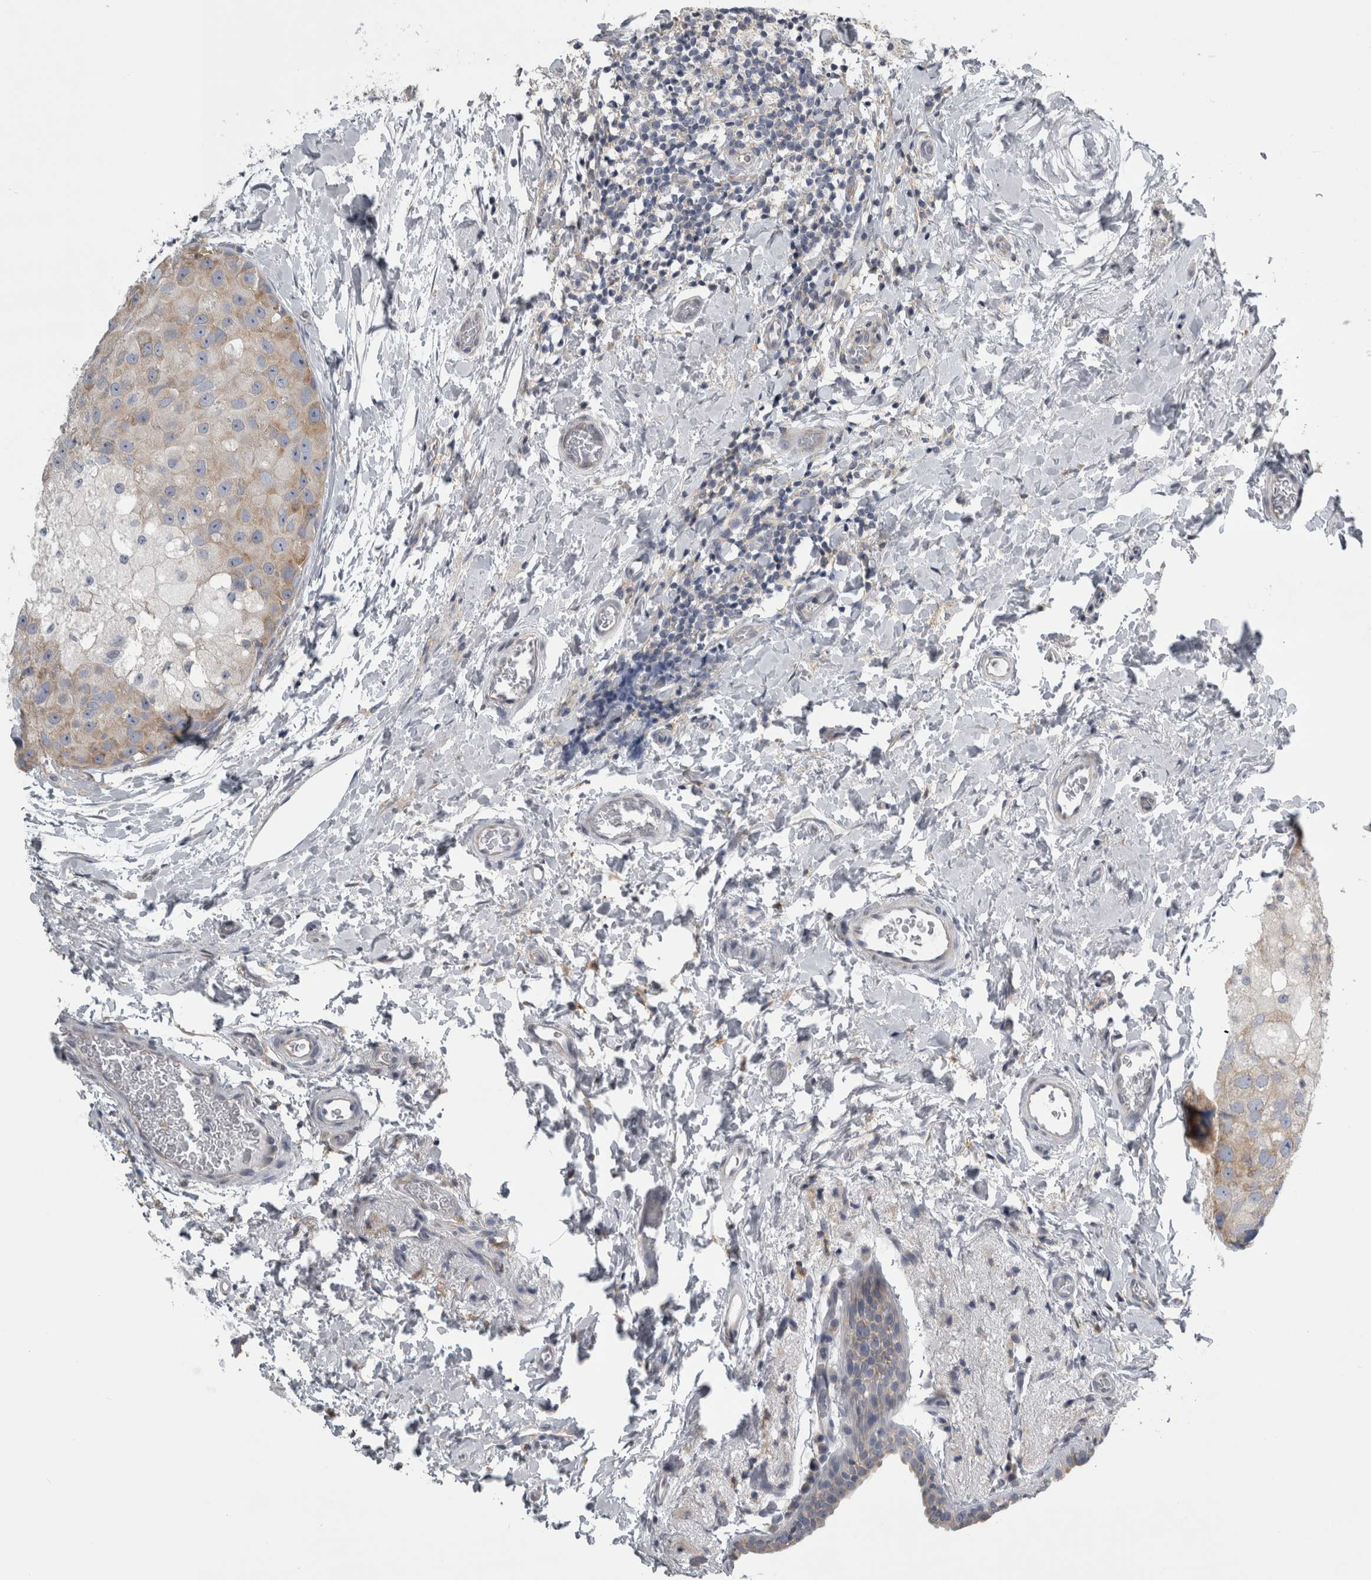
{"staining": {"intensity": "weak", "quantity": "25%-75%", "location": "cytoplasmic/membranous"}, "tissue": "breast cancer", "cell_type": "Tumor cells", "image_type": "cancer", "snomed": [{"axis": "morphology", "description": "Duct carcinoma"}, {"axis": "topography", "description": "Breast"}], "caption": "Approximately 25%-75% of tumor cells in breast cancer (infiltrating ductal carcinoma) demonstrate weak cytoplasmic/membranous protein expression as visualized by brown immunohistochemical staining.", "gene": "PRRC2C", "patient": {"sex": "female", "age": 62}}